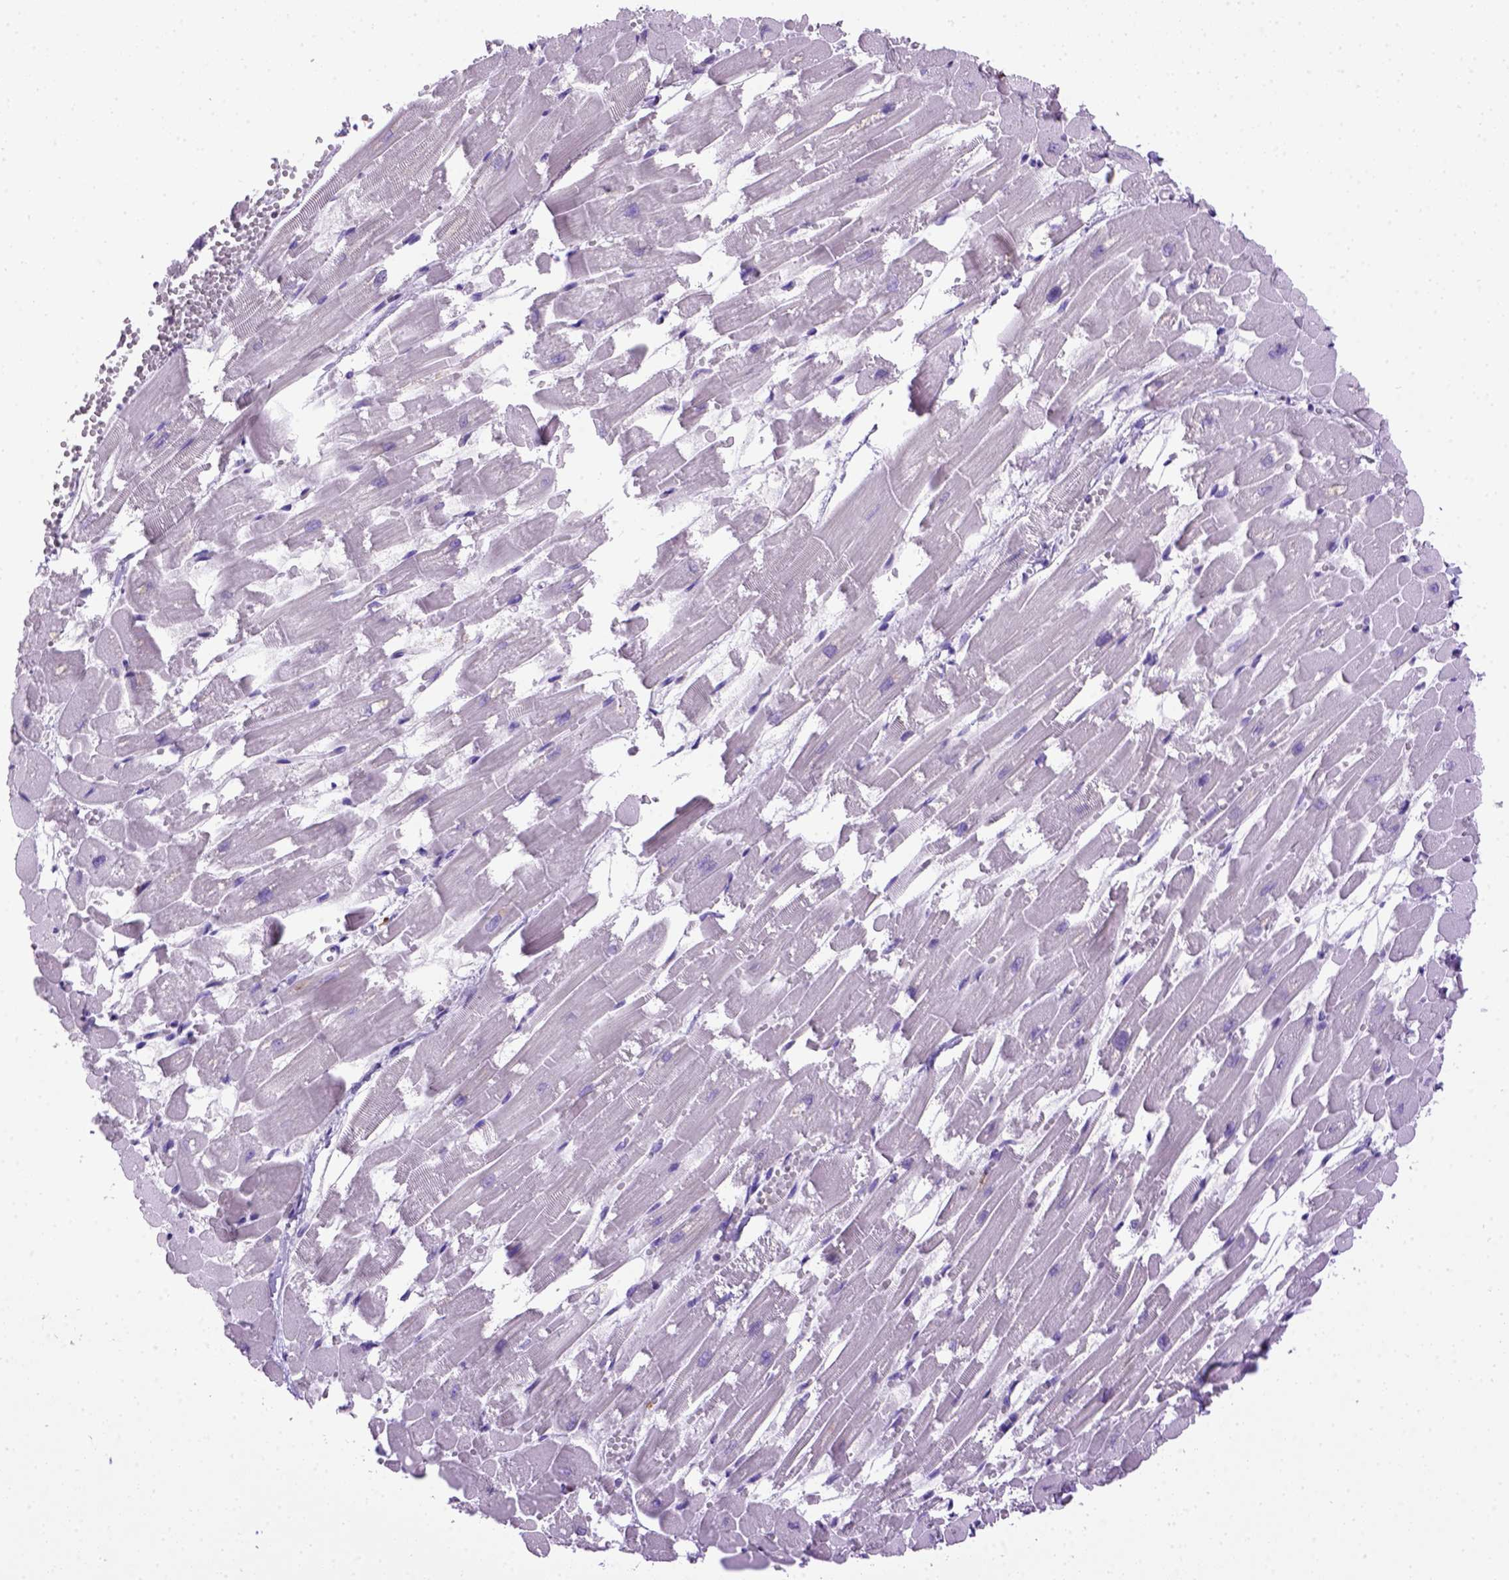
{"staining": {"intensity": "negative", "quantity": "none", "location": "none"}, "tissue": "heart muscle", "cell_type": "Cardiomyocytes", "image_type": "normal", "snomed": [{"axis": "morphology", "description": "Normal tissue, NOS"}, {"axis": "topography", "description": "Heart"}], "caption": "Cardiomyocytes show no significant protein positivity in normal heart muscle. (DAB (3,3'-diaminobenzidine) immunohistochemistry, high magnification).", "gene": "ITGAX", "patient": {"sex": "female", "age": 52}}